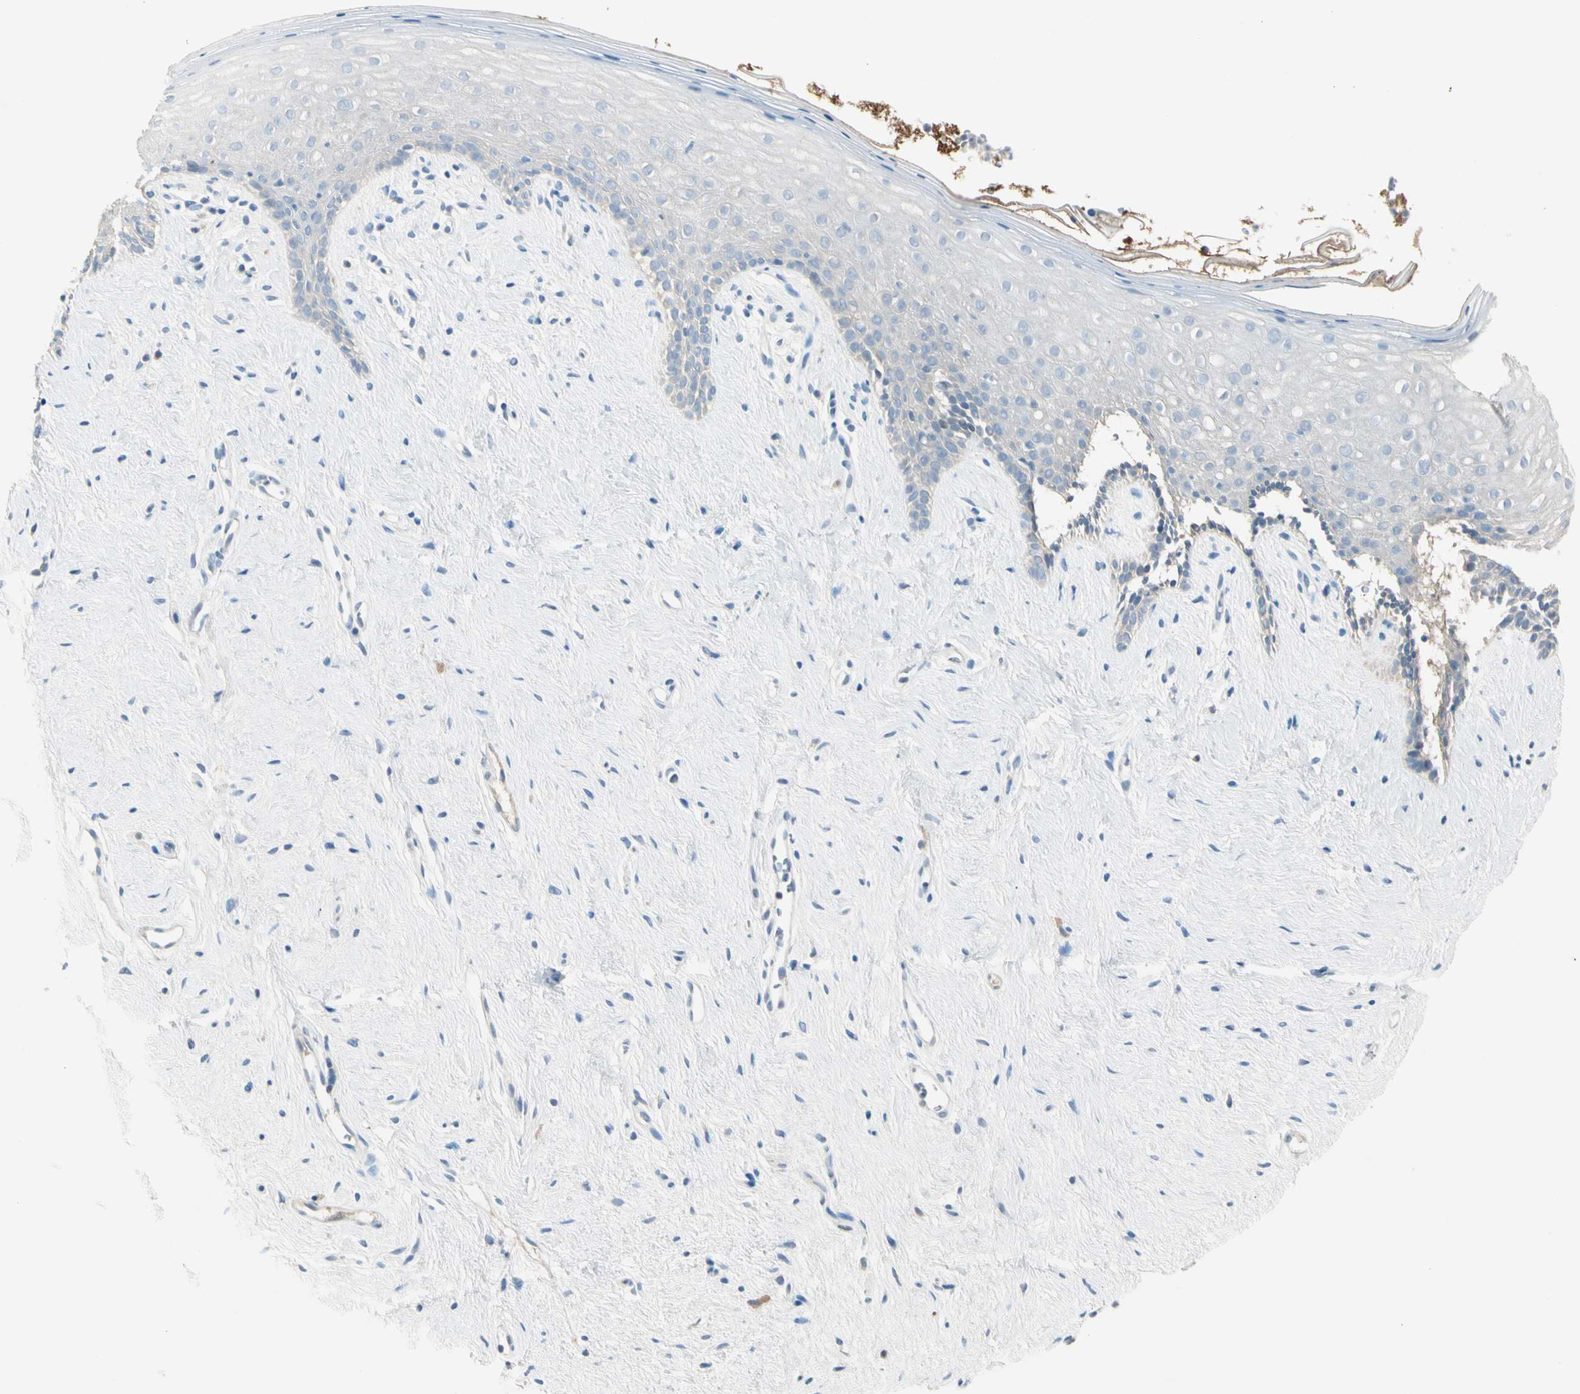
{"staining": {"intensity": "negative", "quantity": "none", "location": "none"}, "tissue": "vagina", "cell_type": "Squamous epithelial cells", "image_type": "normal", "snomed": [{"axis": "morphology", "description": "Normal tissue, NOS"}, {"axis": "topography", "description": "Vagina"}], "caption": "This is a histopathology image of IHC staining of unremarkable vagina, which shows no expression in squamous epithelial cells.", "gene": "SERPIND1", "patient": {"sex": "female", "age": 44}}